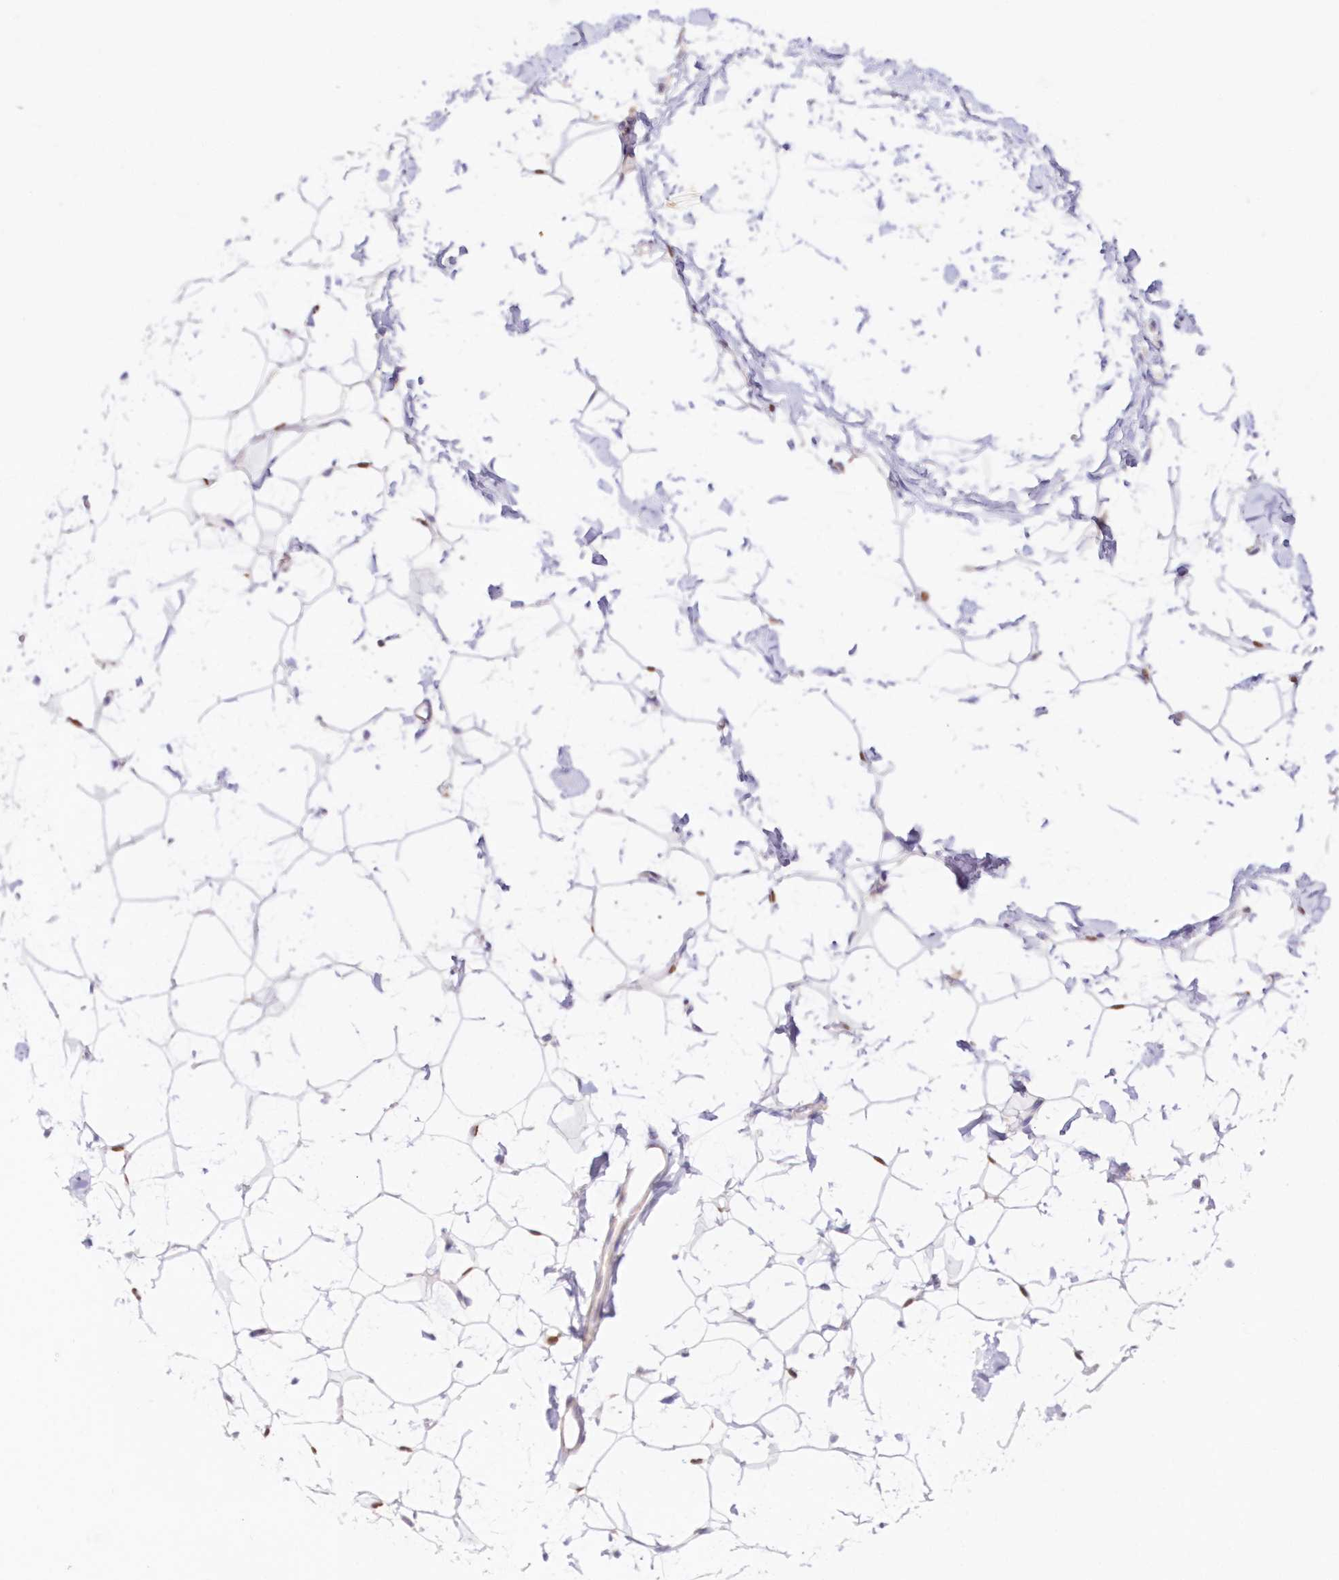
{"staining": {"intensity": "moderate", "quantity": "<25%", "location": "cytoplasmic/membranous"}, "tissue": "adipose tissue", "cell_type": "Adipocytes", "image_type": "normal", "snomed": [{"axis": "morphology", "description": "Normal tissue, NOS"}, {"axis": "topography", "description": "Breast"}], "caption": "Adipose tissue stained with DAB (3,3'-diaminobenzidine) immunohistochemistry demonstrates low levels of moderate cytoplasmic/membranous staining in approximately <25% of adipocytes. The protein of interest is shown in brown color, while the nuclei are stained blue.", "gene": "NEU4", "patient": {"sex": "female", "age": 23}}